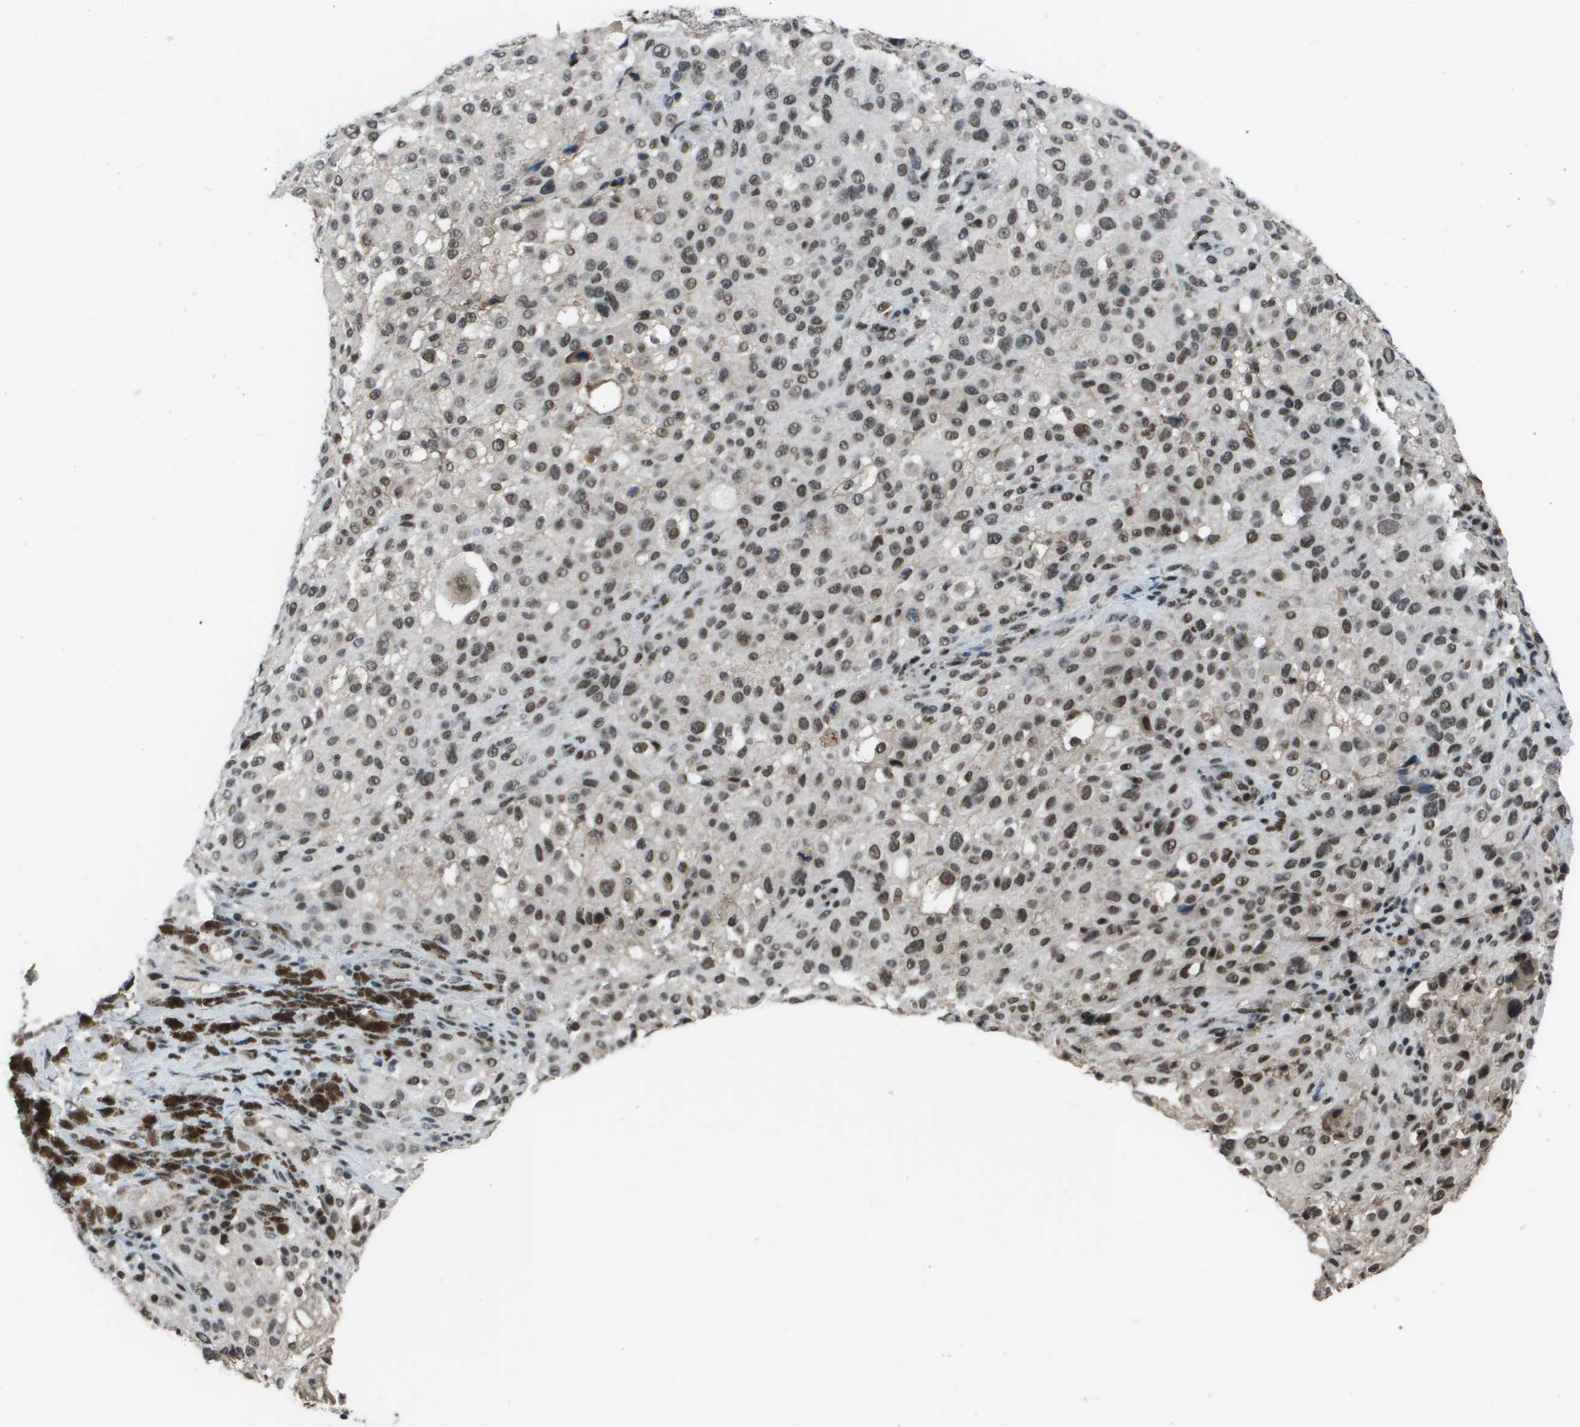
{"staining": {"intensity": "moderate", "quantity": ">75%", "location": "nuclear"}, "tissue": "melanoma", "cell_type": "Tumor cells", "image_type": "cancer", "snomed": [{"axis": "morphology", "description": "Necrosis, NOS"}, {"axis": "morphology", "description": "Malignant melanoma, NOS"}, {"axis": "topography", "description": "Skin"}], "caption": "Immunohistochemistry (IHC) photomicrograph of neoplastic tissue: human melanoma stained using immunohistochemistry displays medium levels of moderate protein expression localized specifically in the nuclear of tumor cells, appearing as a nuclear brown color.", "gene": "THRAP3", "patient": {"sex": "female", "age": 87}}